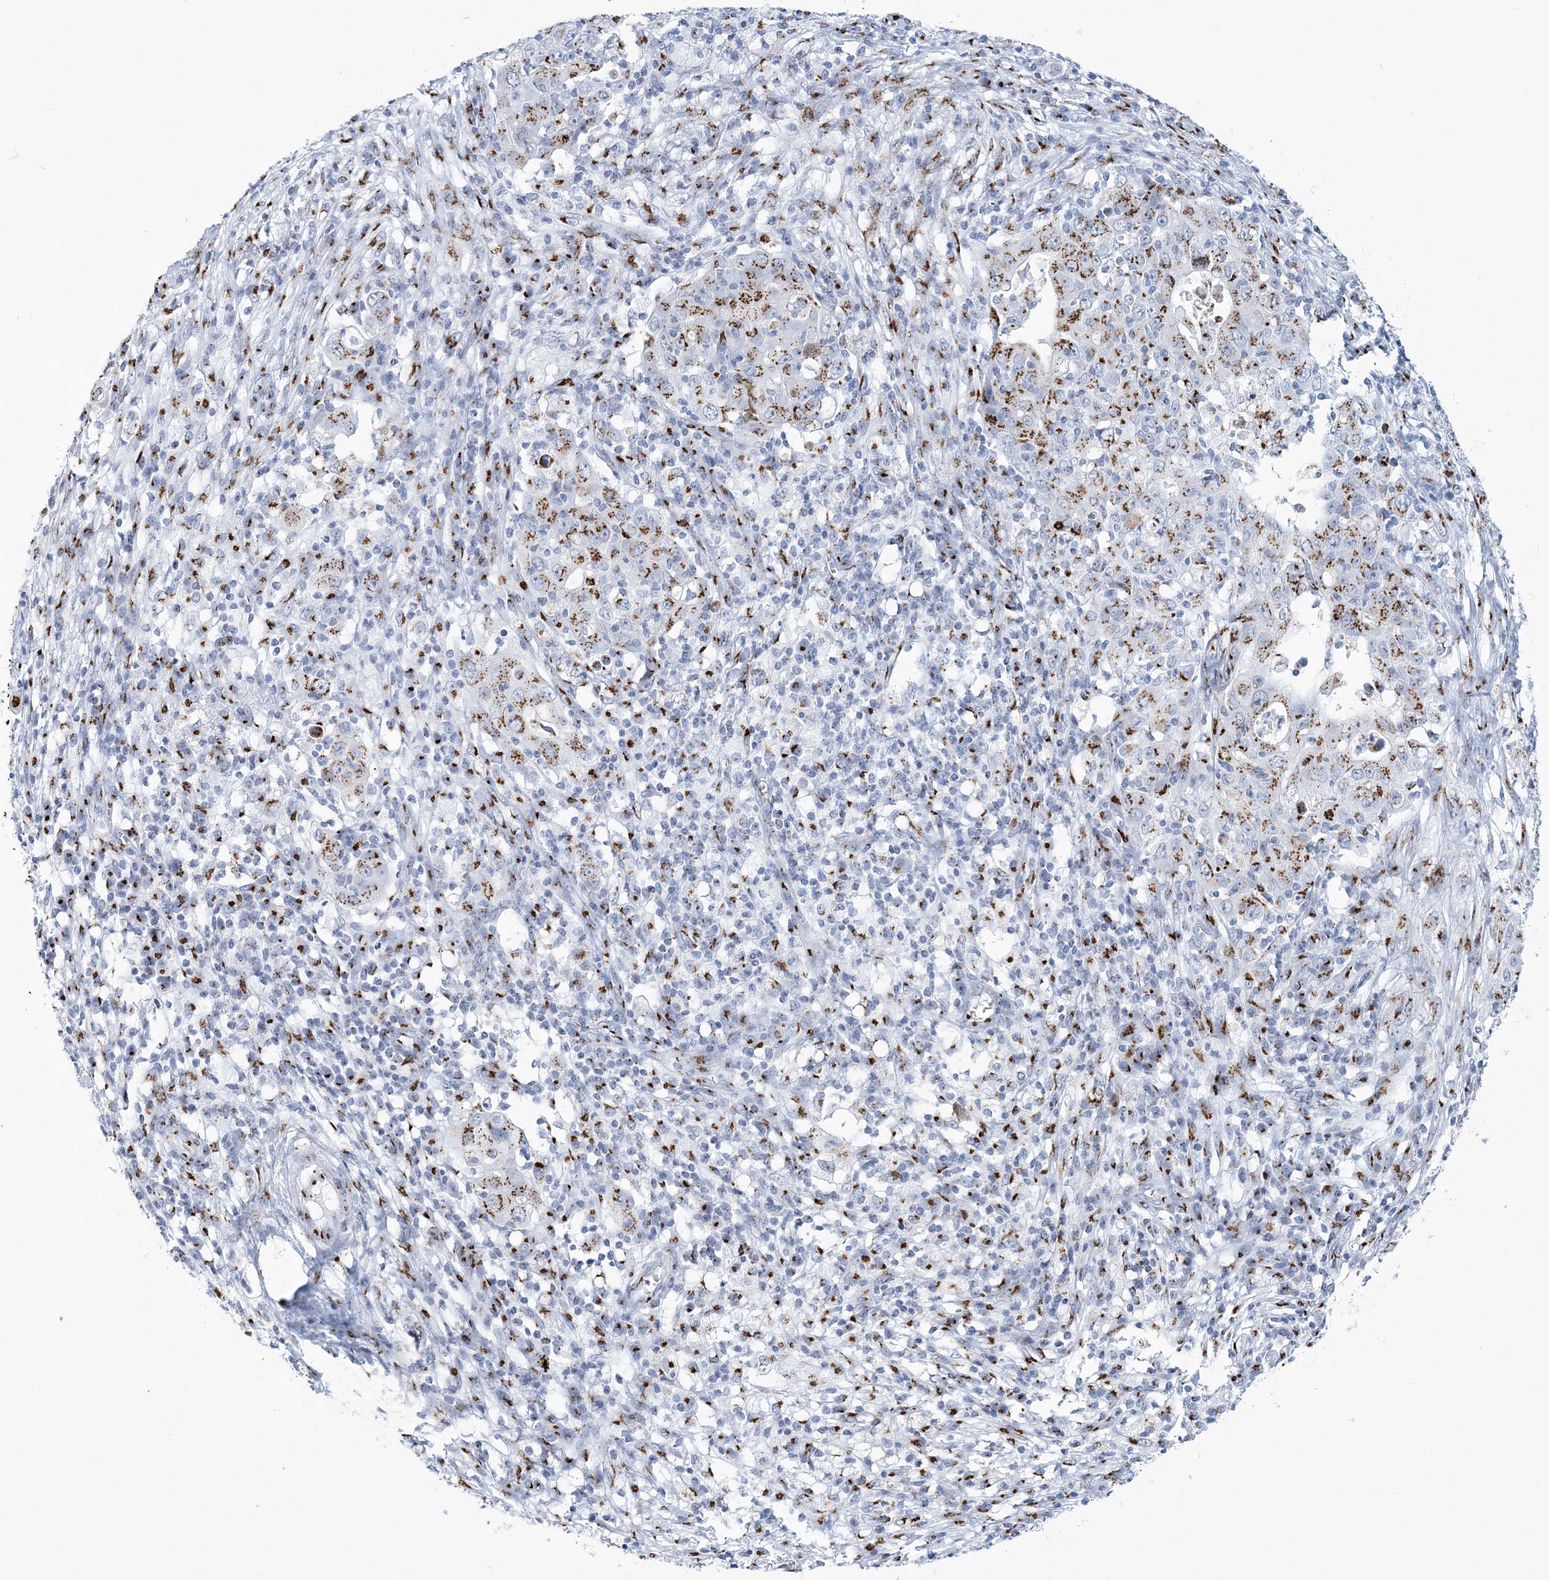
{"staining": {"intensity": "moderate", "quantity": ">75%", "location": "cytoplasmic/membranous"}, "tissue": "ovarian cancer", "cell_type": "Tumor cells", "image_type": "cancer", "snomed": [{"axis": "morphology", "description": "Carcinoma, endometroid"}, {"axis": "topography", "description": "Ovary"}], "caption": "Endometroid carcinoma (ovarian) was stained to show a protein in brown. There is medium levels of moderate cytoplasmic/membranous expression in about >75% of tumor cells.", "gene": "SLX9", "patient": {"sex": "female", "age": 42}}